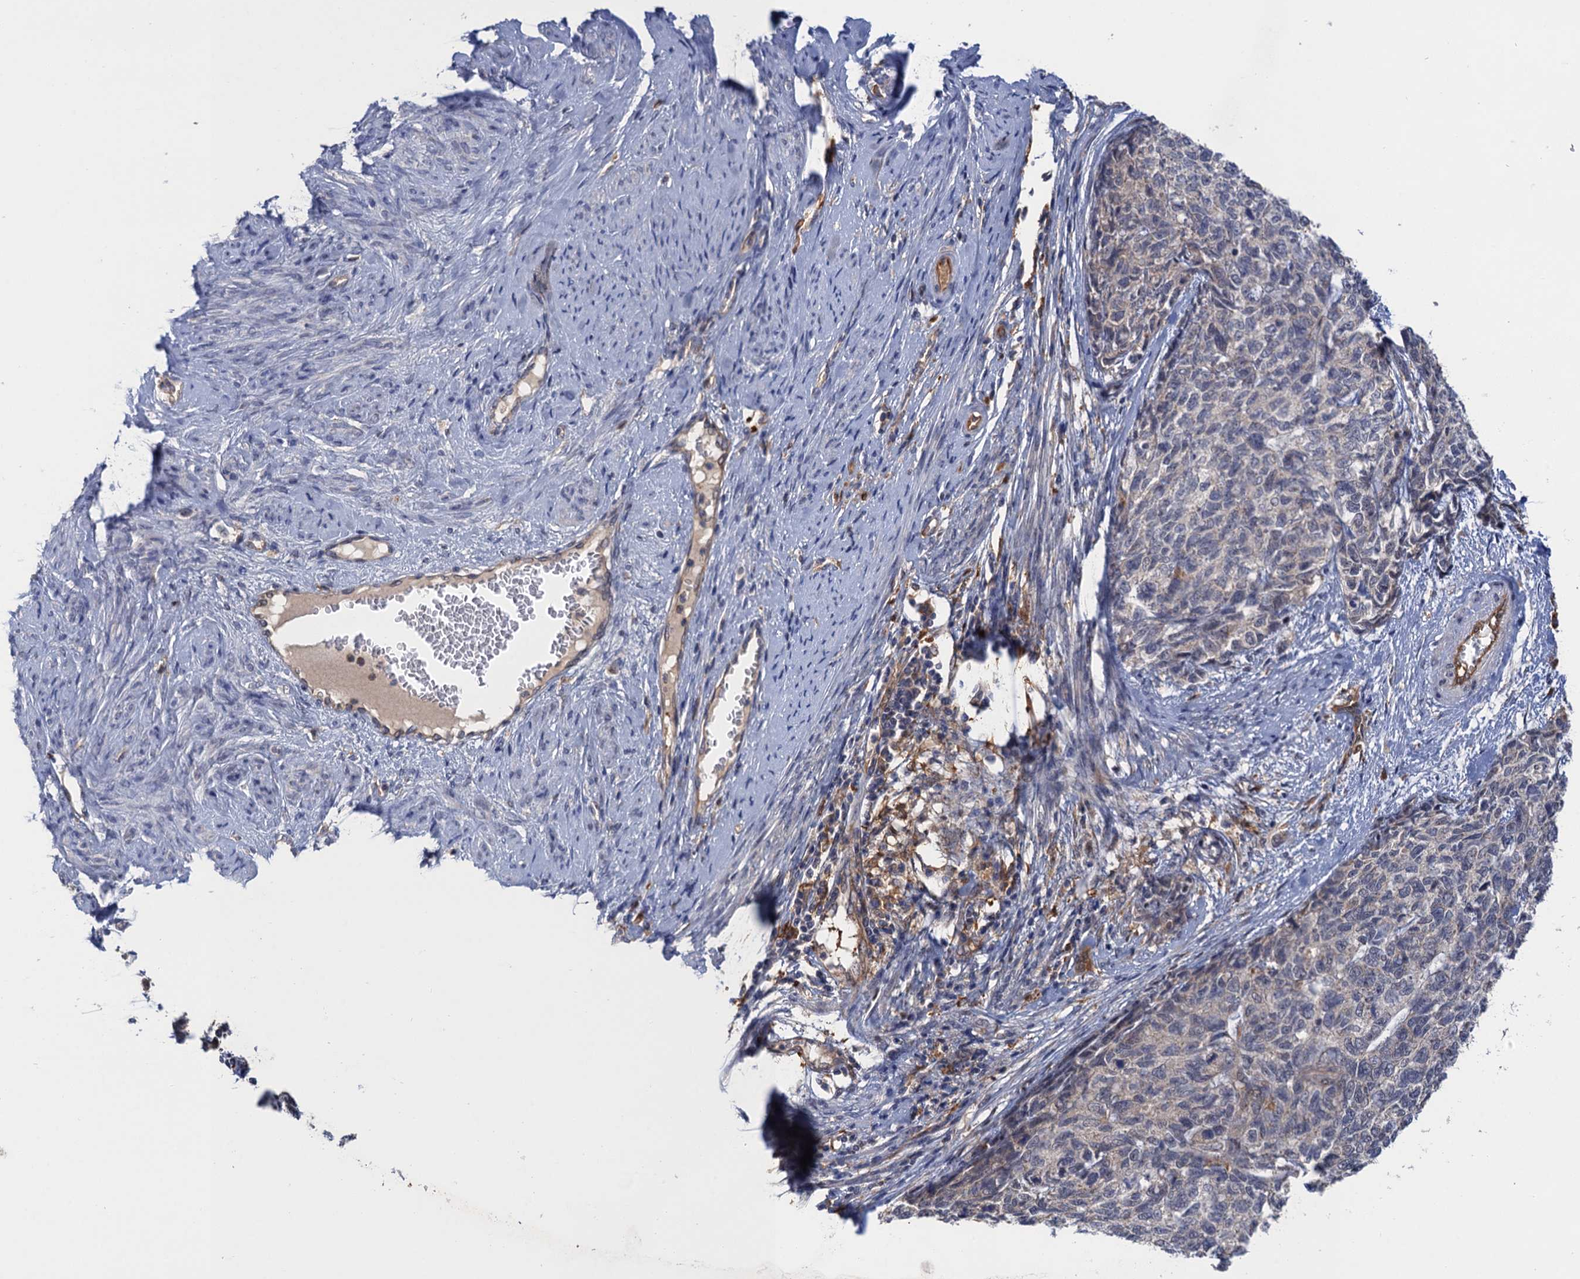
{"staining": {"intensity": "negative", "quantity": "none", "location": "none"}, "tissue": "cervical cancer", "cell_type": "Tumor cells", "image_type": "cancer", "snomed": [{"axis": "morphology", "description": "Squamous cell carcinoma, NOS"}, {"axis": "topography", "description": "Cervix"}], "caption": "This is an IHC histopathology image of cervical cancer (squamous cell carcinoma). There is no positivity in tumor cells.", "gene": "NEK8", "patient": {"sex": "female", "age": 63}}